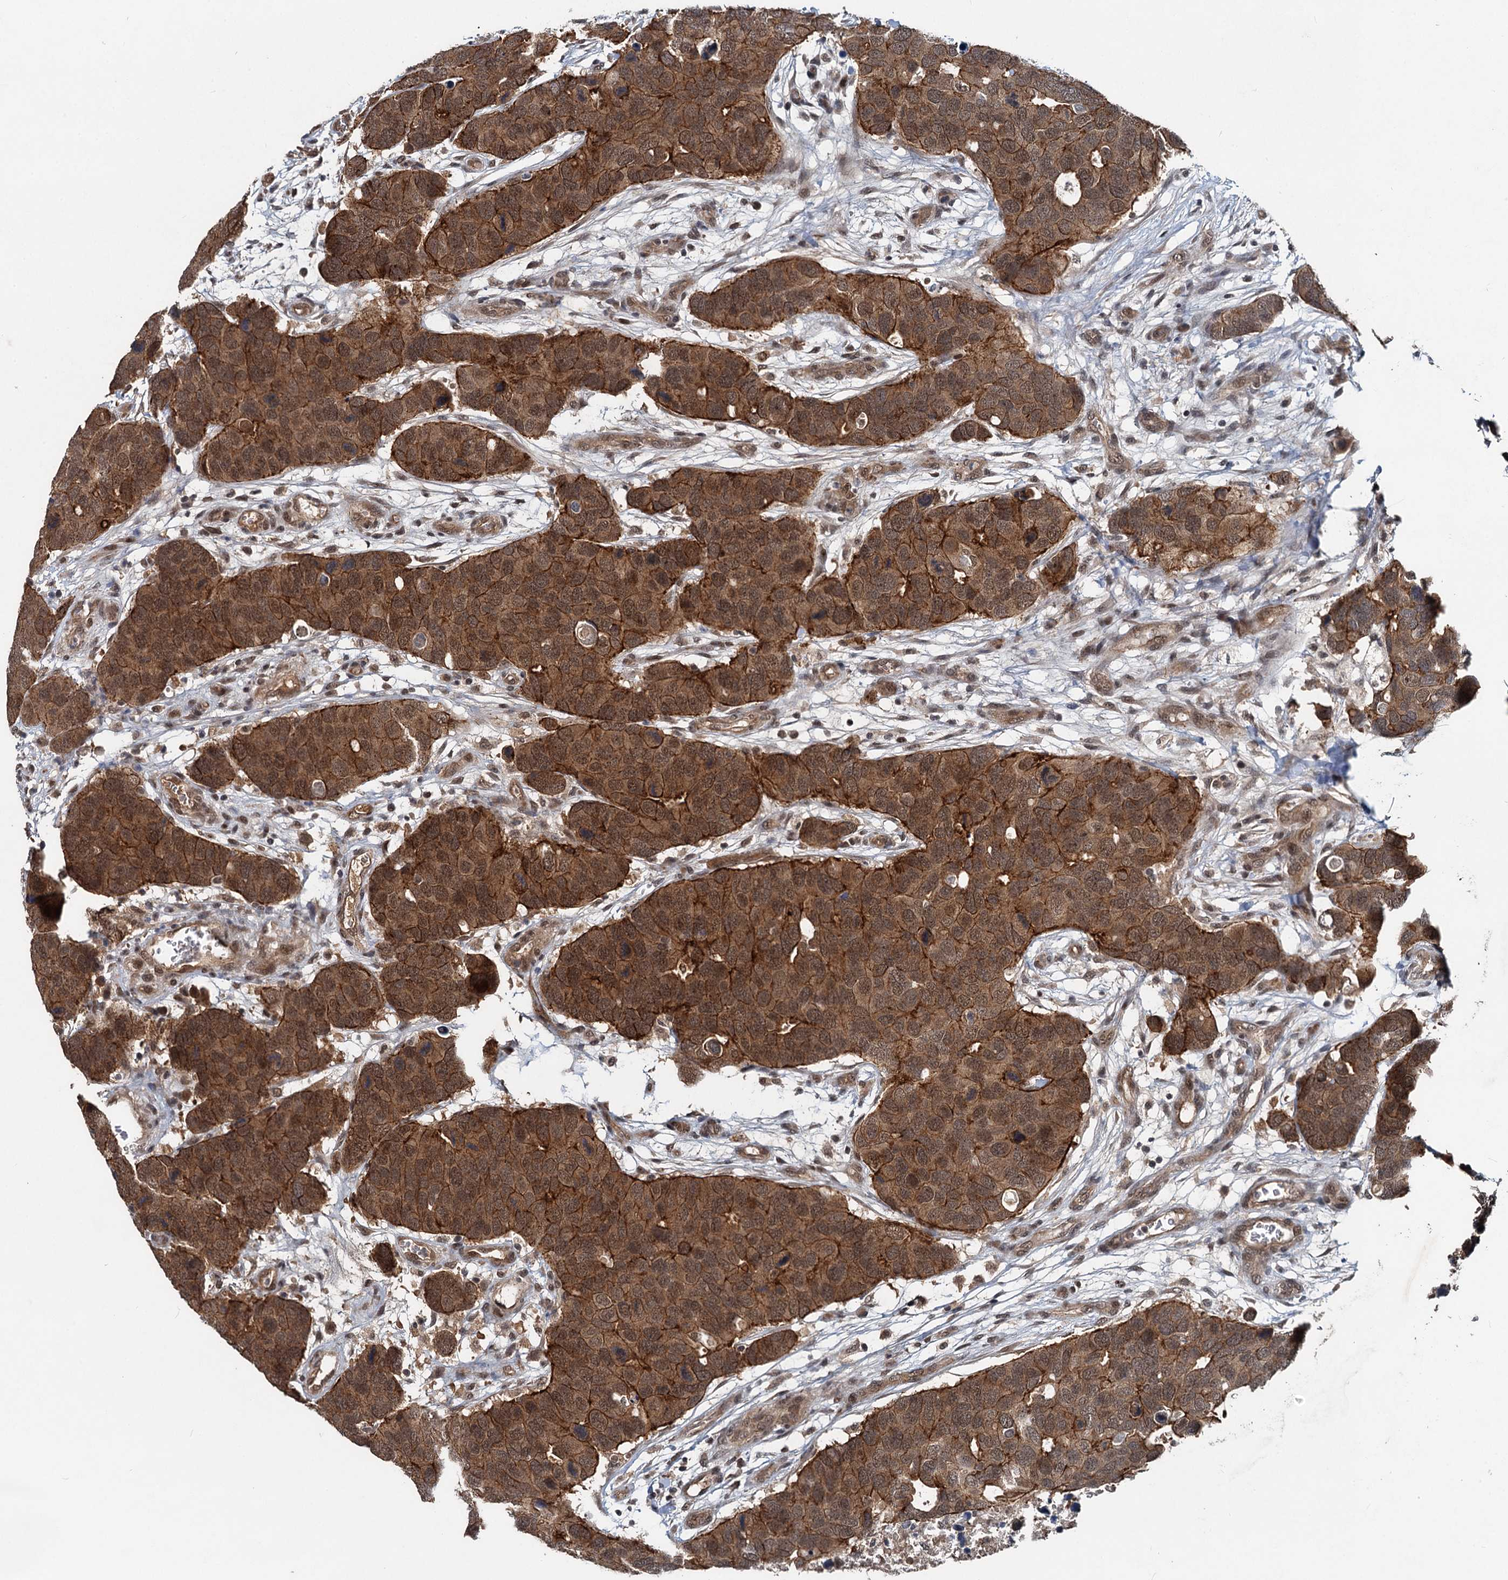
{"staining": {"intensity": "moderate", "quantity": ">75%", "location": "cytoplasmic/membranous,nuclear"}, "tissue": "breast cancer", "cell_type": "Tumor cells", "image_type": "cancer", "snomed": [{"axis": "morphology", "description": "Duct carcinoma"}, {"axis": "topography", "description": "Breast"}], "caption": "This image shows breast infiltrating ductal carcinoma stained with IHC to label a protein in brown. The cytoplasmic/membranous and nuclear of tumor cells show moderate positivity for the protein. Nuclei are counter-stained blue.", "gene": "RITA1", "patient": {"sex": "female", "age": 83}}